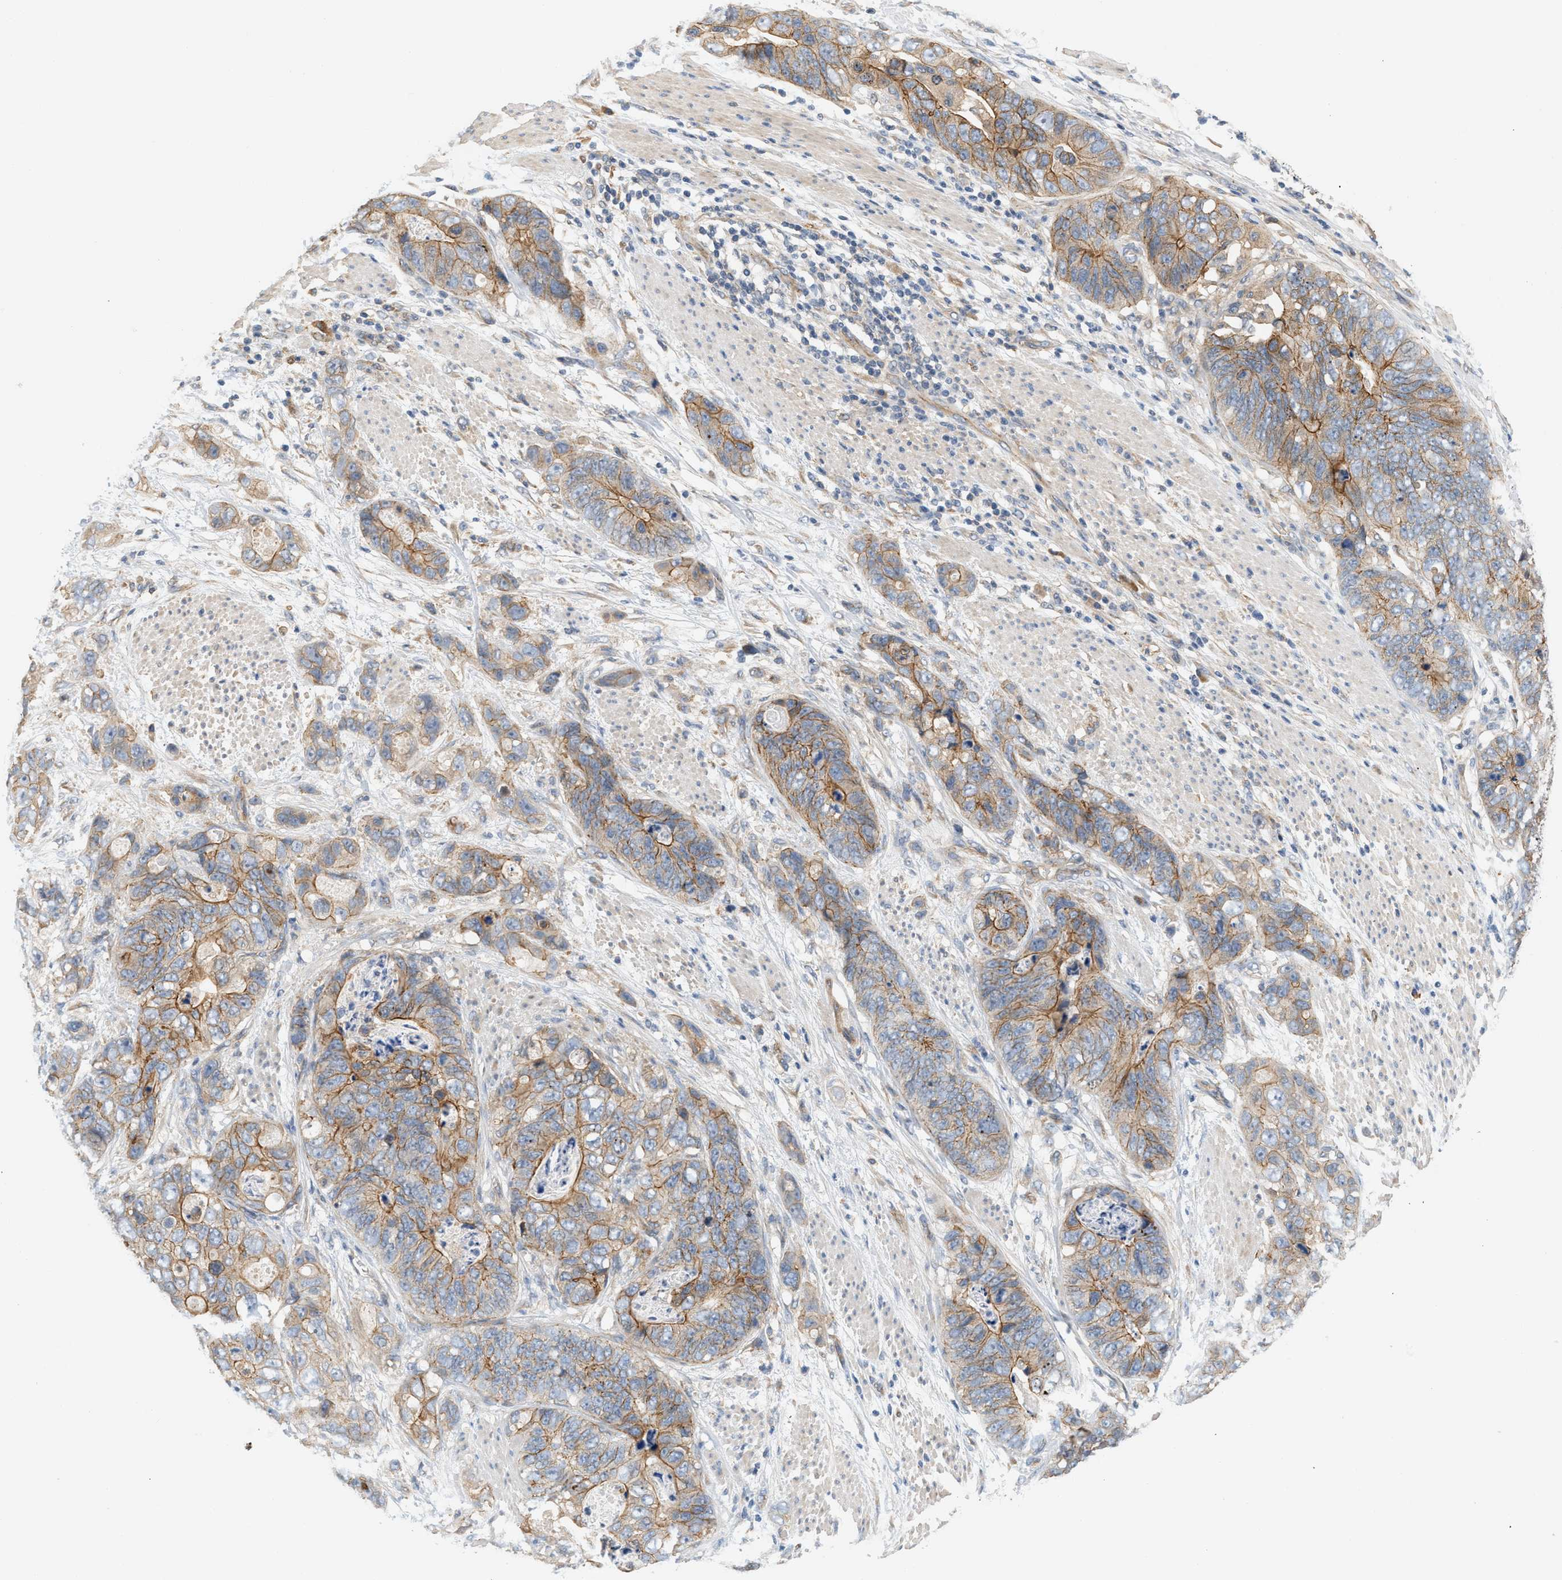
{"staining": {"intensity": "weak", "quantity": ">75%", "location": "cytoplasmic/membranous"}, "tissue": "stomach cancer", "cell_type": "Tumor cells", "image_type": "cancer", "snomed": [{"axis": "morphology", "description": "Adenocarcinoma, NOS"}, {"axis": "topography", "description": "Stomach"}], "caption": "Tumor cells display low levels of weak cytoplasmic/membranous positivity in approximately >75% of cells in stomach cancer (adenocarcinoma). (IHC, brightfield microscopy, high magnification).", "gene": "CTXN1", "patient": {"sex": "female", "age": 89}}